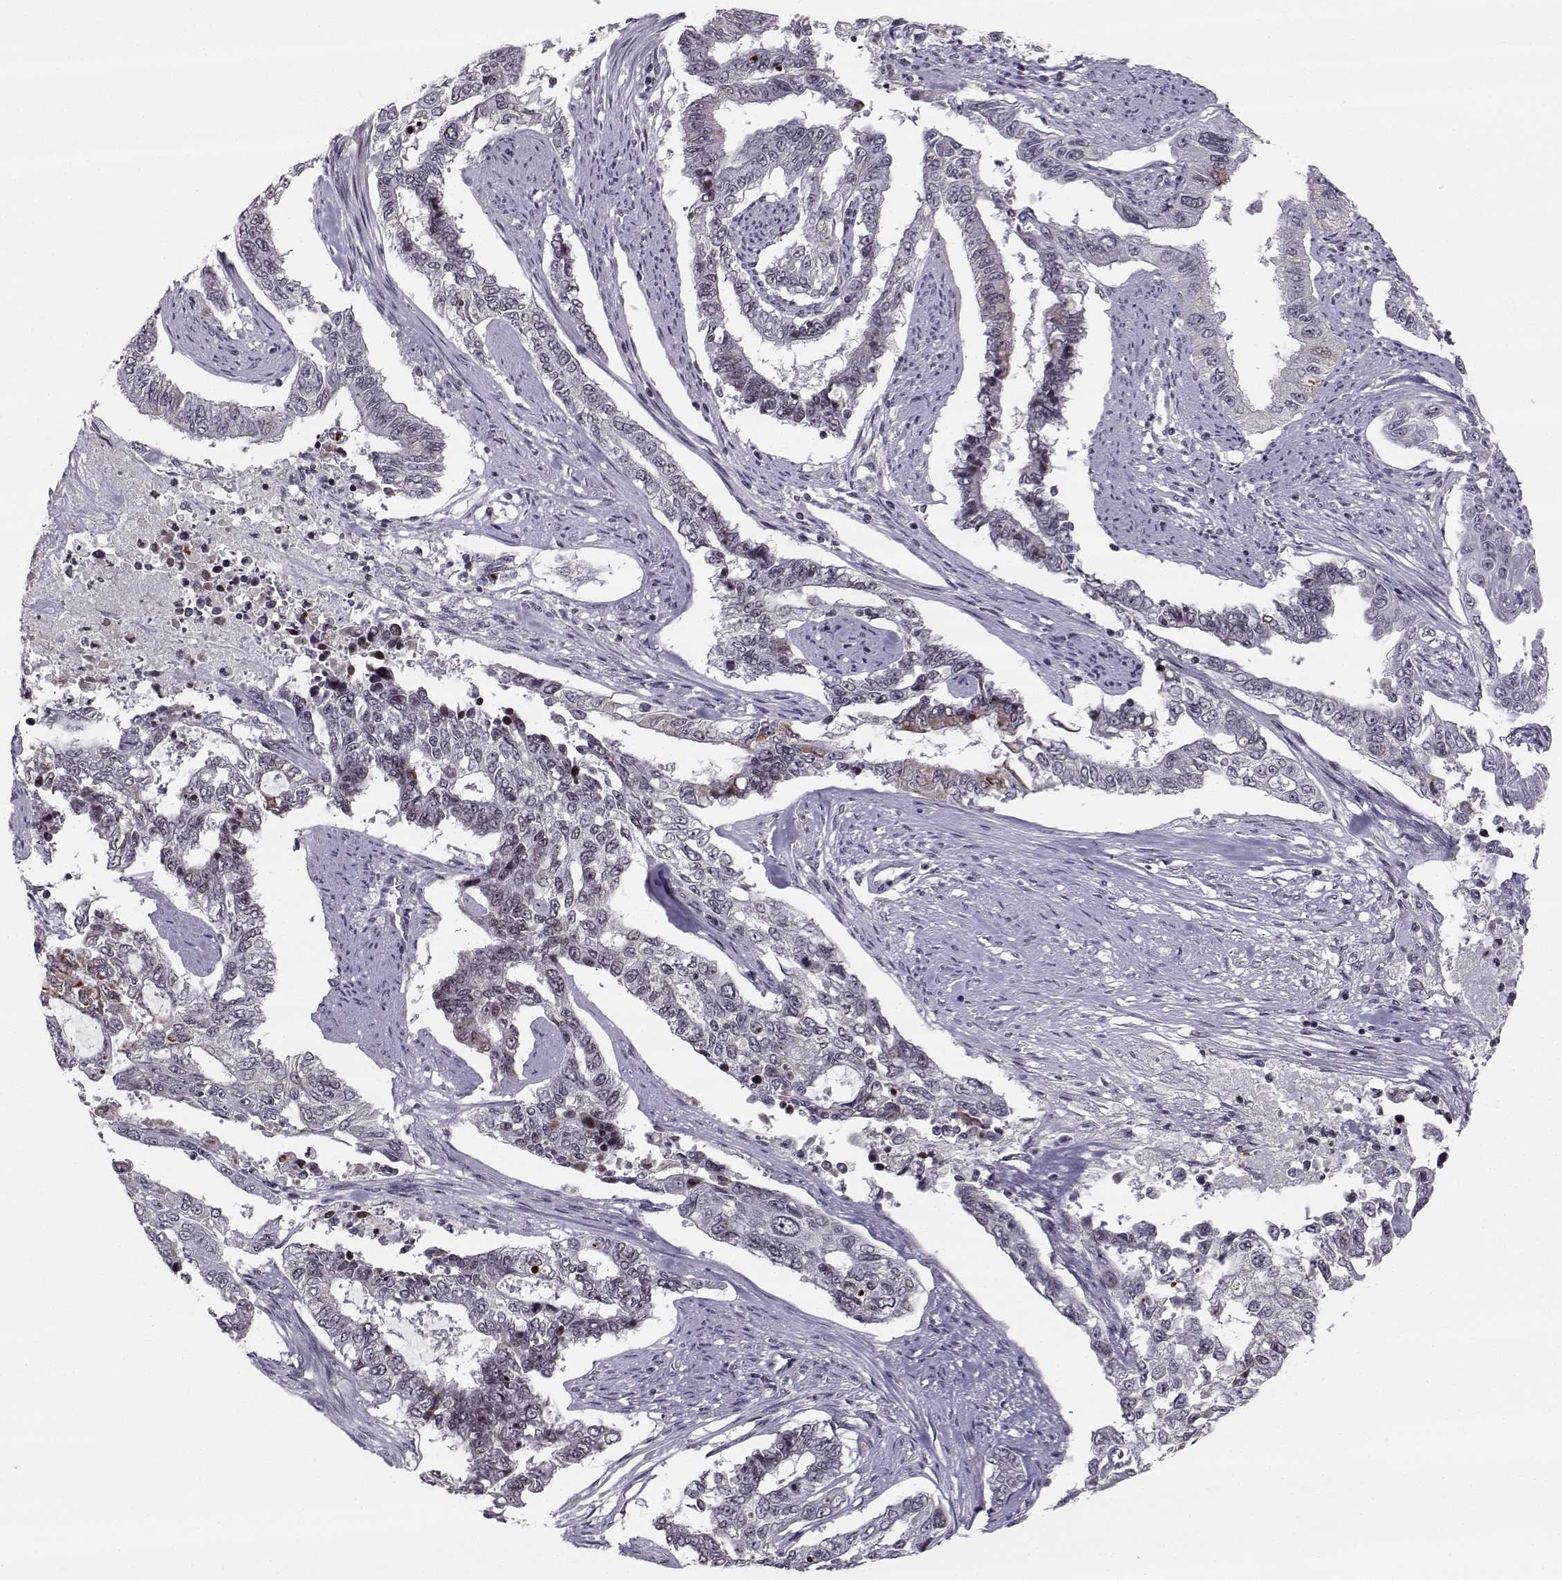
{"staining": {"intensity": "weak", "quantity": "<25%", "location": "cytoplasmic/membranous"}, "tissue": "endometrial cancer", "cell_type": "Tumor cells", "image_type": "cancer", "snomed": [{"axis": "morphology", "description": "Adenocarcinoma, NOS"}, {"axis": "topography", "description": "Uterus"}], "caption": "IHC image of endometrial cancer stained for a protein (brown), which displays no expression in tumor cells.", "gene": "MARCHF4", "patient": {"sex": "female", "age": 59}}